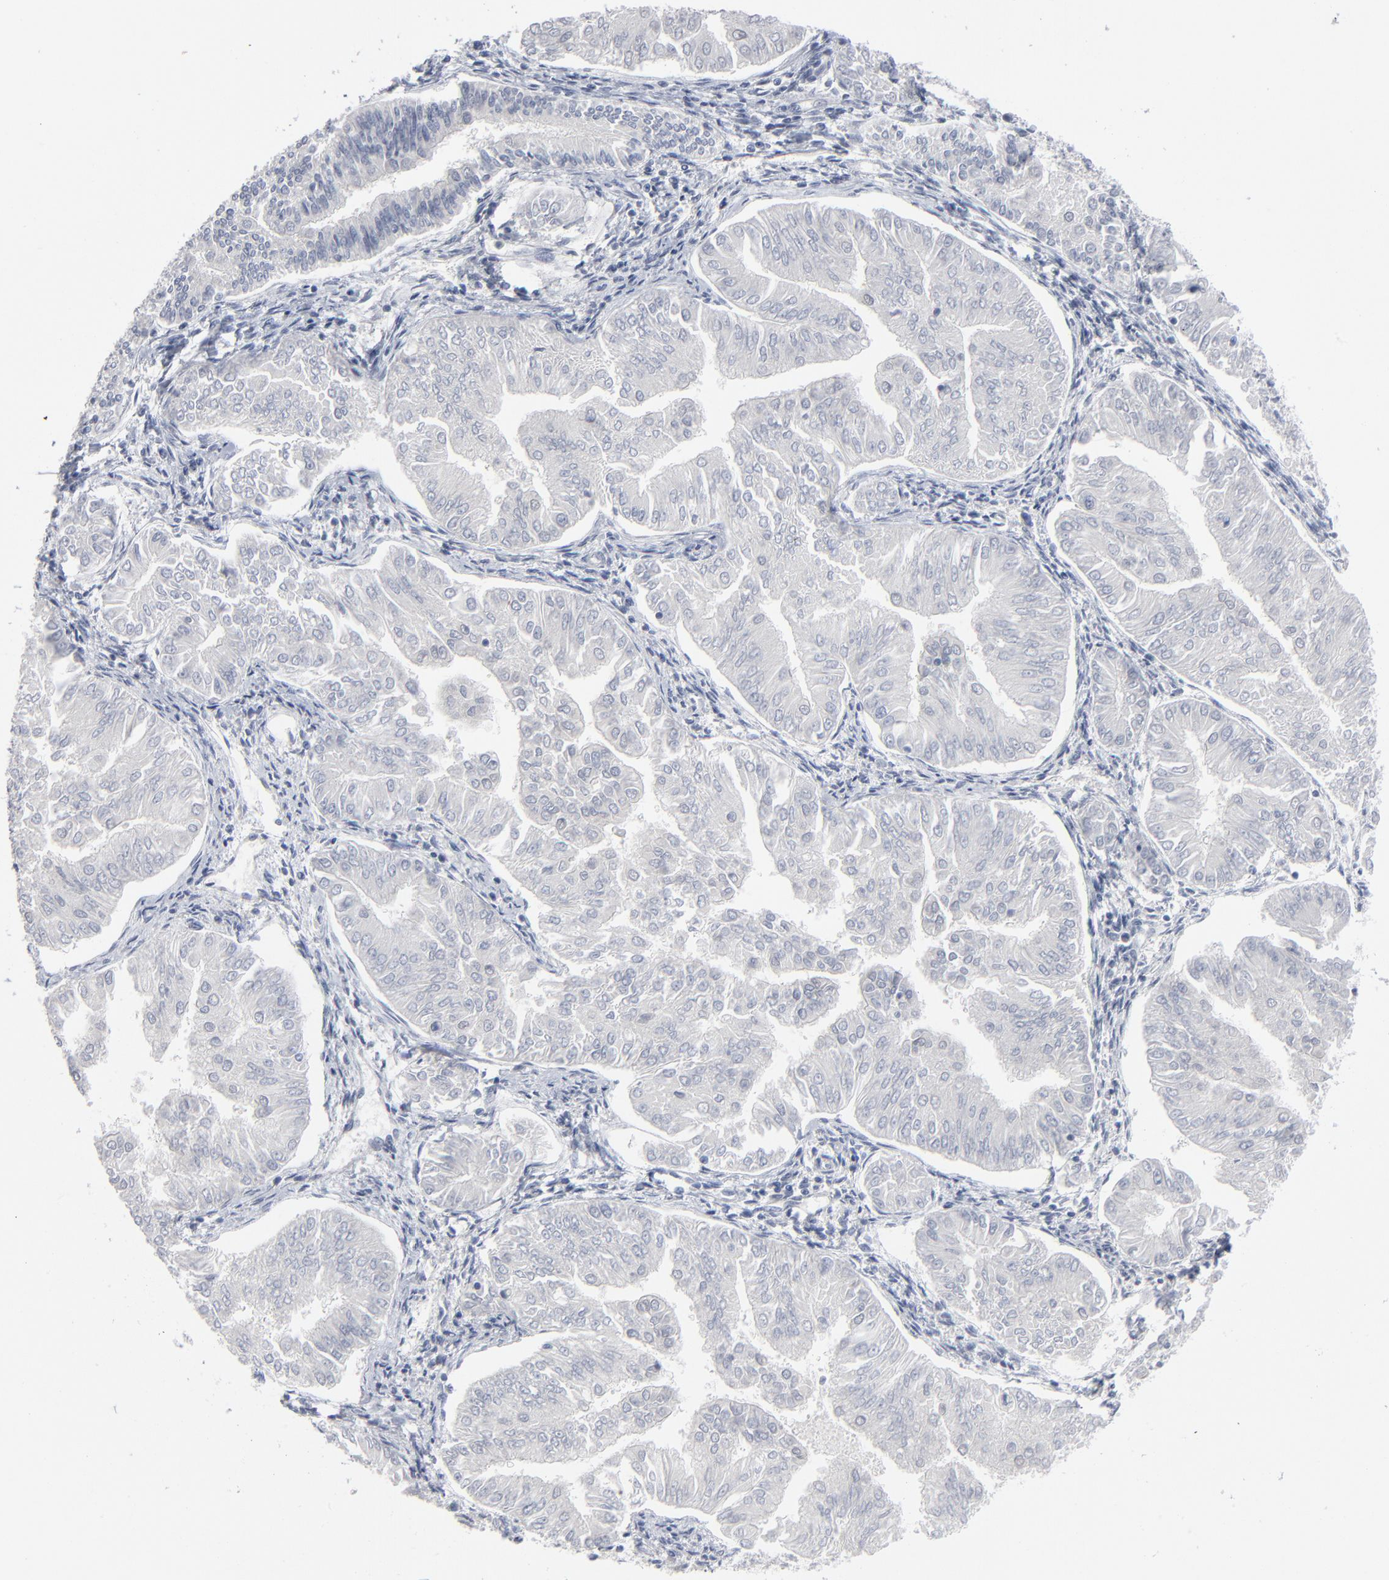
{"staining": {"intensity": "negative", "quantity": "none", "location": "none"}, "tissue": "endometrial cancer", "cell_type": "Tumor cells", "image_type": "cancer", "snomed": [{"axis": "morphology", "description": "Adenocarcinoma, NOS"}, {"axis": "topography", "description": "Endometrium"}], "caption": "Protein analysis of adenocarcinoma (endometrial) displays no significant staining in tumor cells. (DAB IHC, high magnification).", "gene": "FOXN2", "patient": {"sex": "female", "age": 53}}